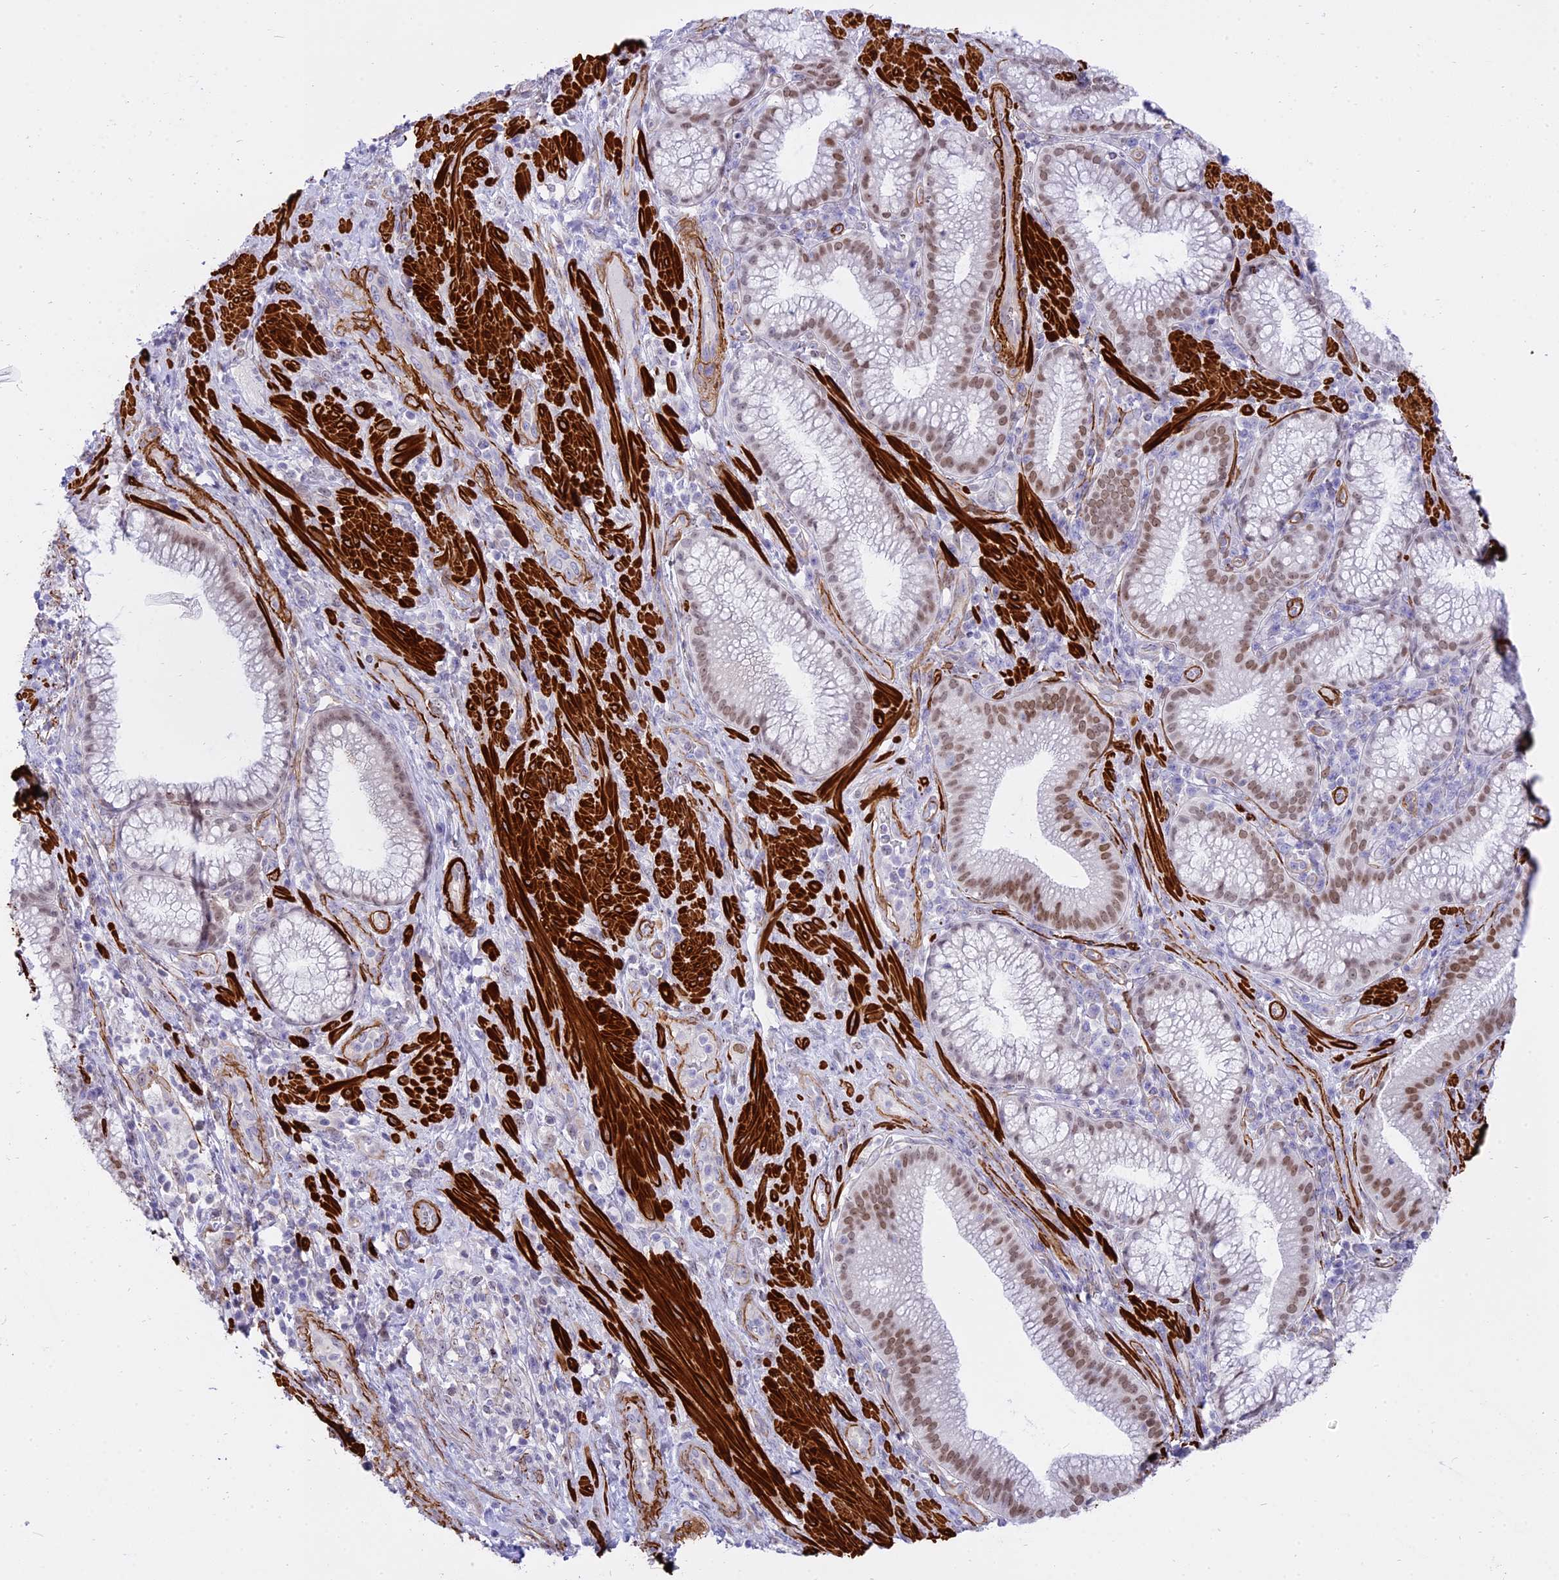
{"staining": {"intensity": "moderate", "quantity": "25%-75%", "location": "nuclear"}, "tissue": "pancreatic cancer", "cell_type": "Tumor cells", "image_type": "cancer", "snomed": [{"axis": "morphology", "description": "Adenocarcinoma, NOS"}, {"axis": "topography", "description": "Pancreas"}], "caption": "Immunohistochemical staining of pancreatic adenocarcinoma exhibits medium levels of moderate nuclear protein staining in approximately 25%-75% of tumor cells. (Brightfield microscopy of DAB IHC at high magnification).", "gene": "CENPV", "patient": {"sex": "male", "age": 72}}